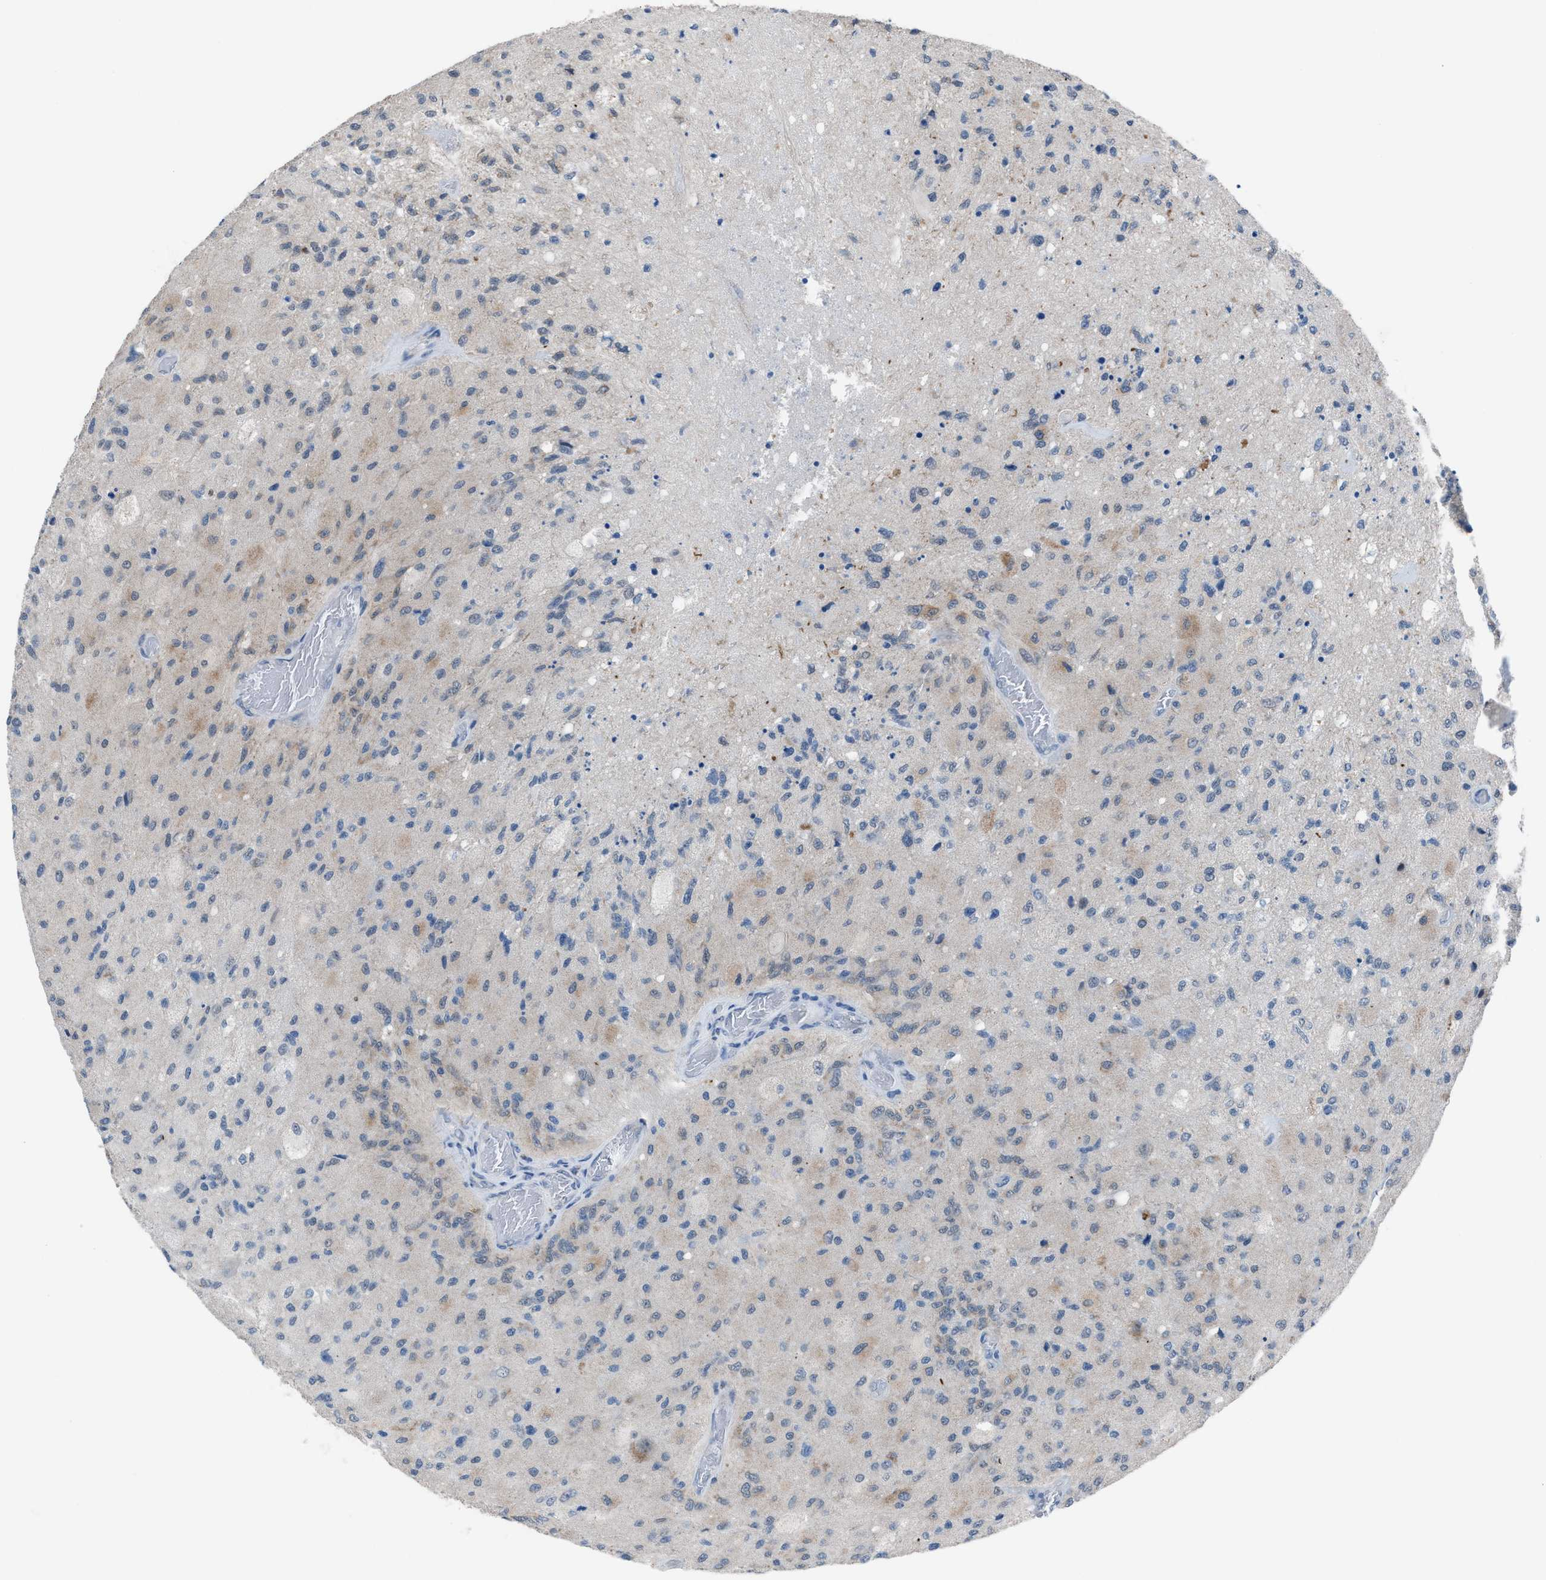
{"staining": {"intensity": "weak", "quantity": "<25%", "location": "cytoplasmic/membranous"}, "tissue": "glioma", "cell_type": "Tumor cells", "image_type": "cancer", "snomed": [{"axis": "morphology", "description": "Normal tissue, NOS"}, {"axis": "morphology", "description": "Glioma, malignant, High grade"}, {"axis": "topography", "description": "Cerebral cortex"}], "caption": "Immunohistochemistry image of neoplastic tissue: malignant glioma (high-grade) stained with DAB (3,3'-diaminobenzidine) displays no significant protein positivity in tumor cells.", "gene": "ANAPC11", "patient": {"sex": "male", "age": 77}}